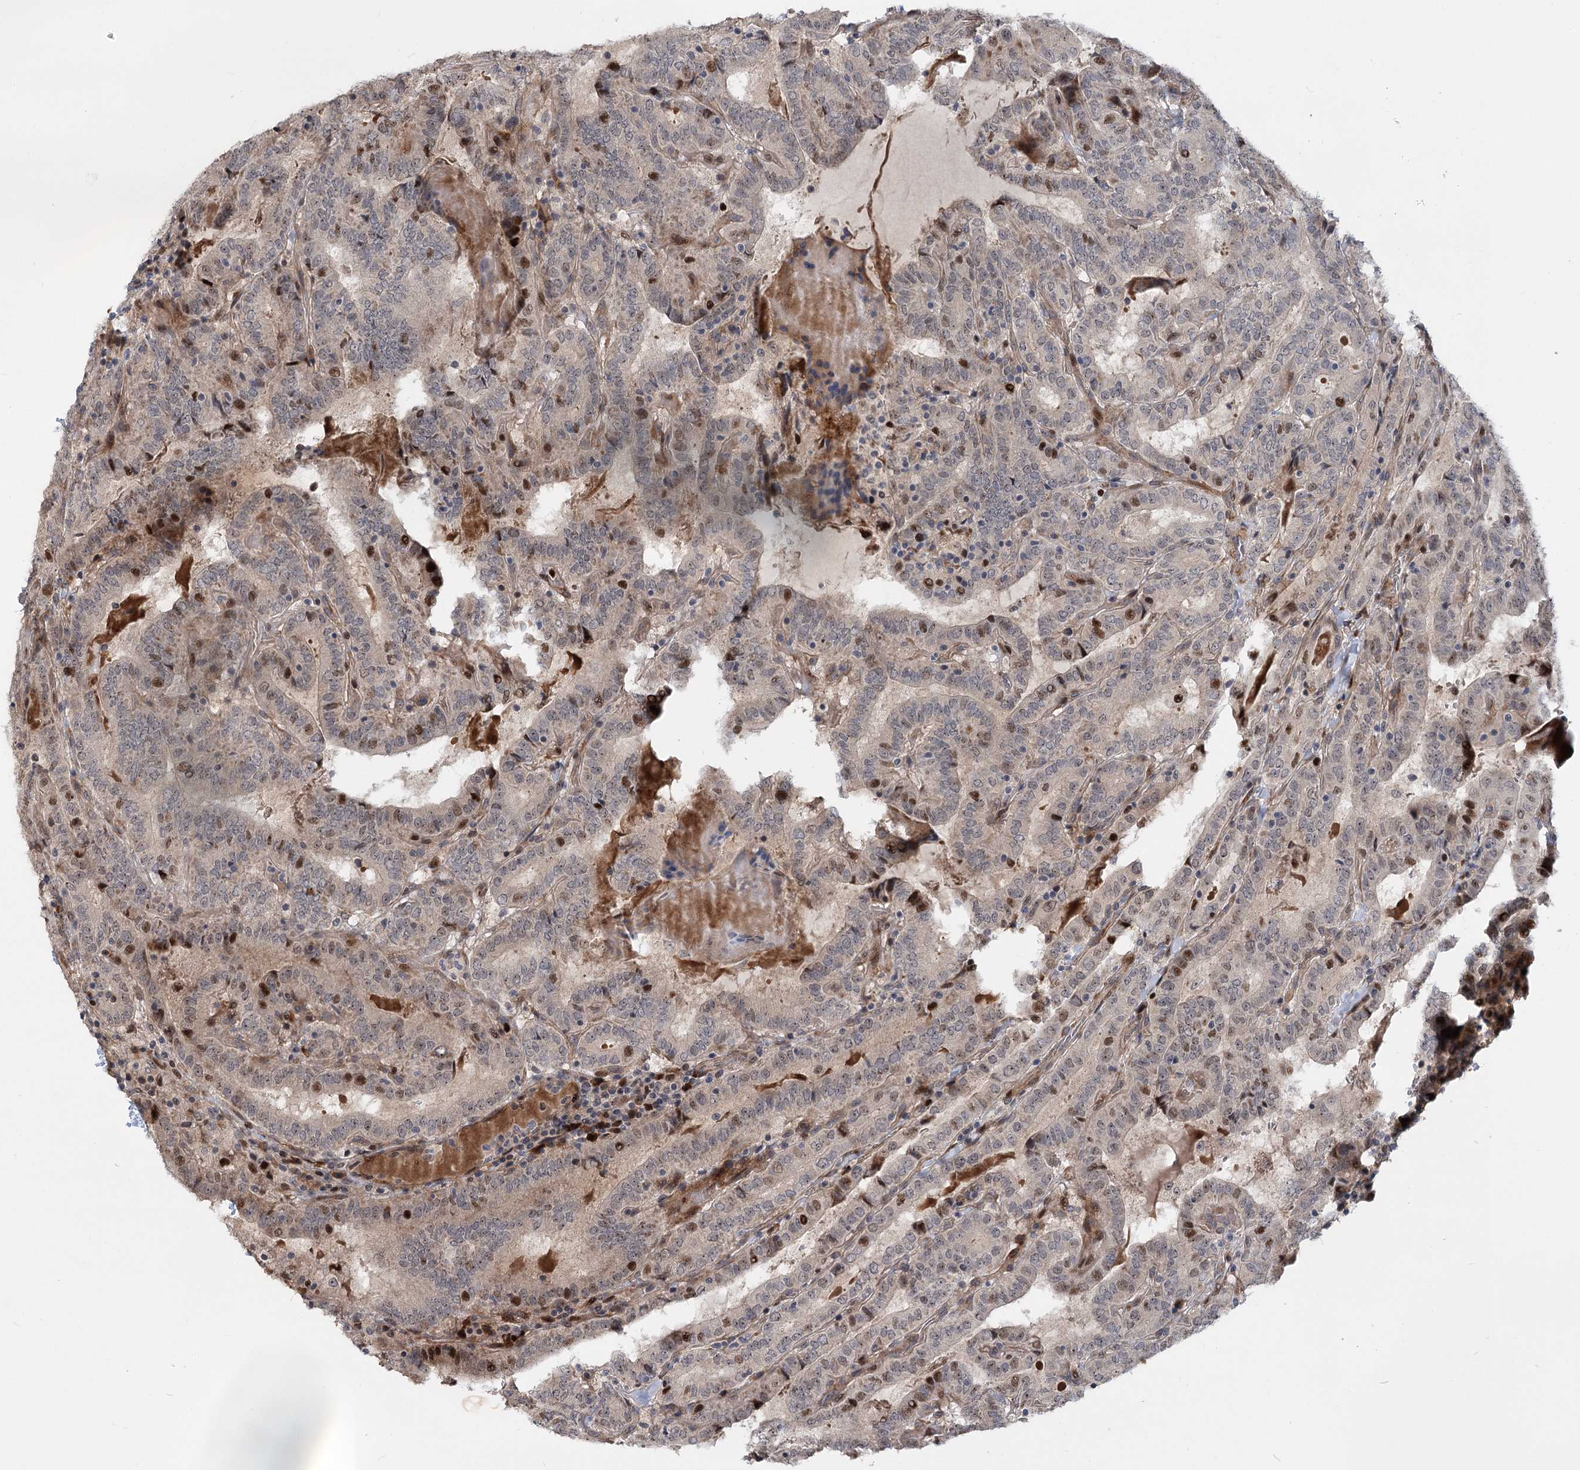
{"staining": {"intensity": "moderate", "quantity": "<25%", "location": "nuclear"}, "tissue": "thyroid cancer", "cell_type": "Tumor cells", "image_type": "cancer", "snomed": [{"axis": "morphology", "description": "Papillary adenocarcinoma, NOS"}, {"axis": "topography", "description": "Thyroid gland"}], "caption": "Human thyroid cancer stained for a protein (brown) reveals moderate nuclear positive staining in about <25% of tumor cells.", "gene": "PIK3C2A", "patient": {"sex": "female", "age": 72}}